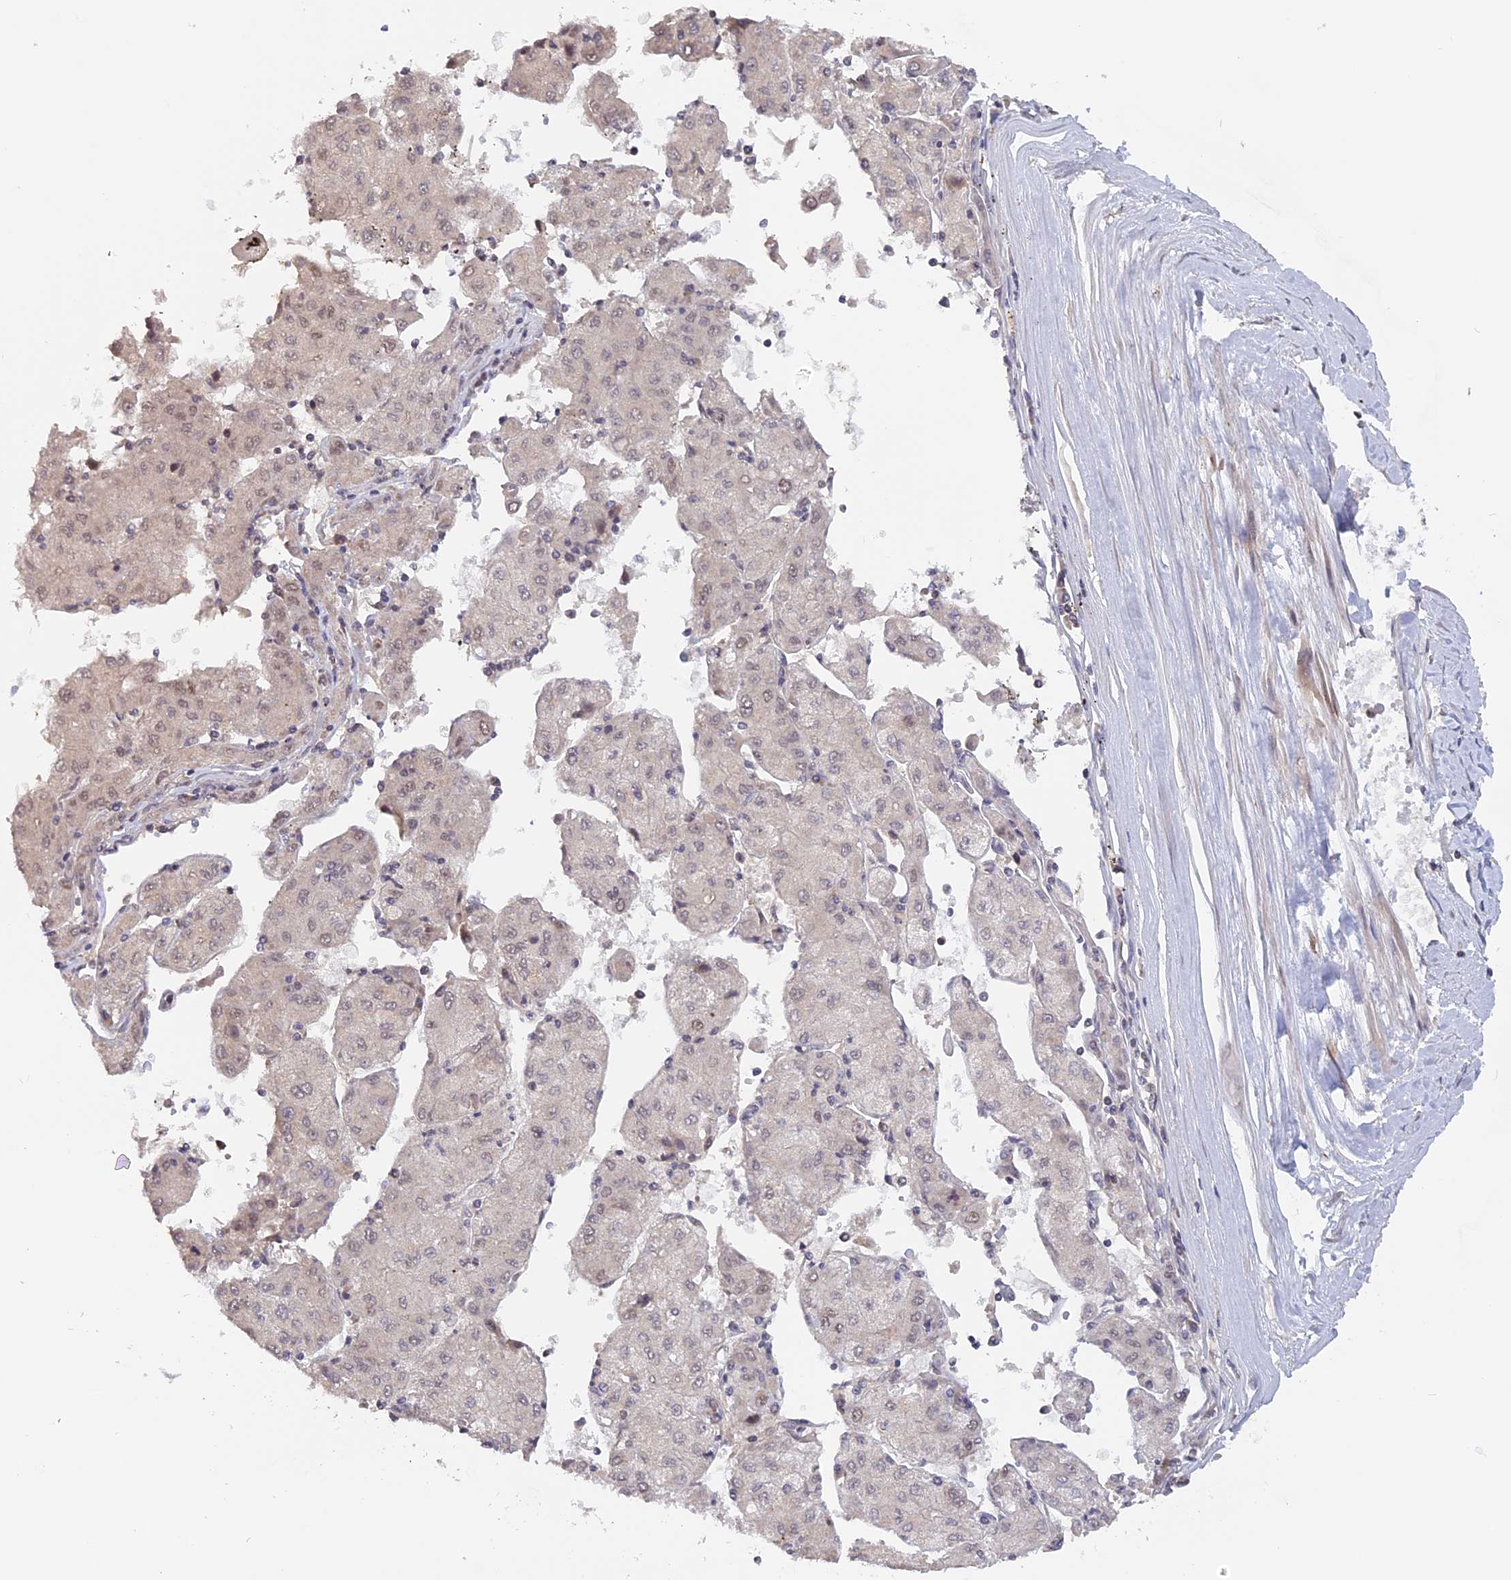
{"staining": {"intensity": "weak", "quantity": "<25%", "location": "nuclear"}, "tissue": "liver cancer", "cell_type": "Tumor cells", "image_type": "cancer", "snomed": [{"axis": "morphology", "description": "Carcinoma, Hepatocellular, NOS"}, {"axis": "topography", "description": "Liver"}], "caption": "High power microscopy histopathology image of an immunohistochemistry (IHC) micrograph of hepatocellular carcinoma (liver), revealing no significant positivity in tumor cells.", "gene": "RFC5", "patient": {"sex": "male", "age": 72}}